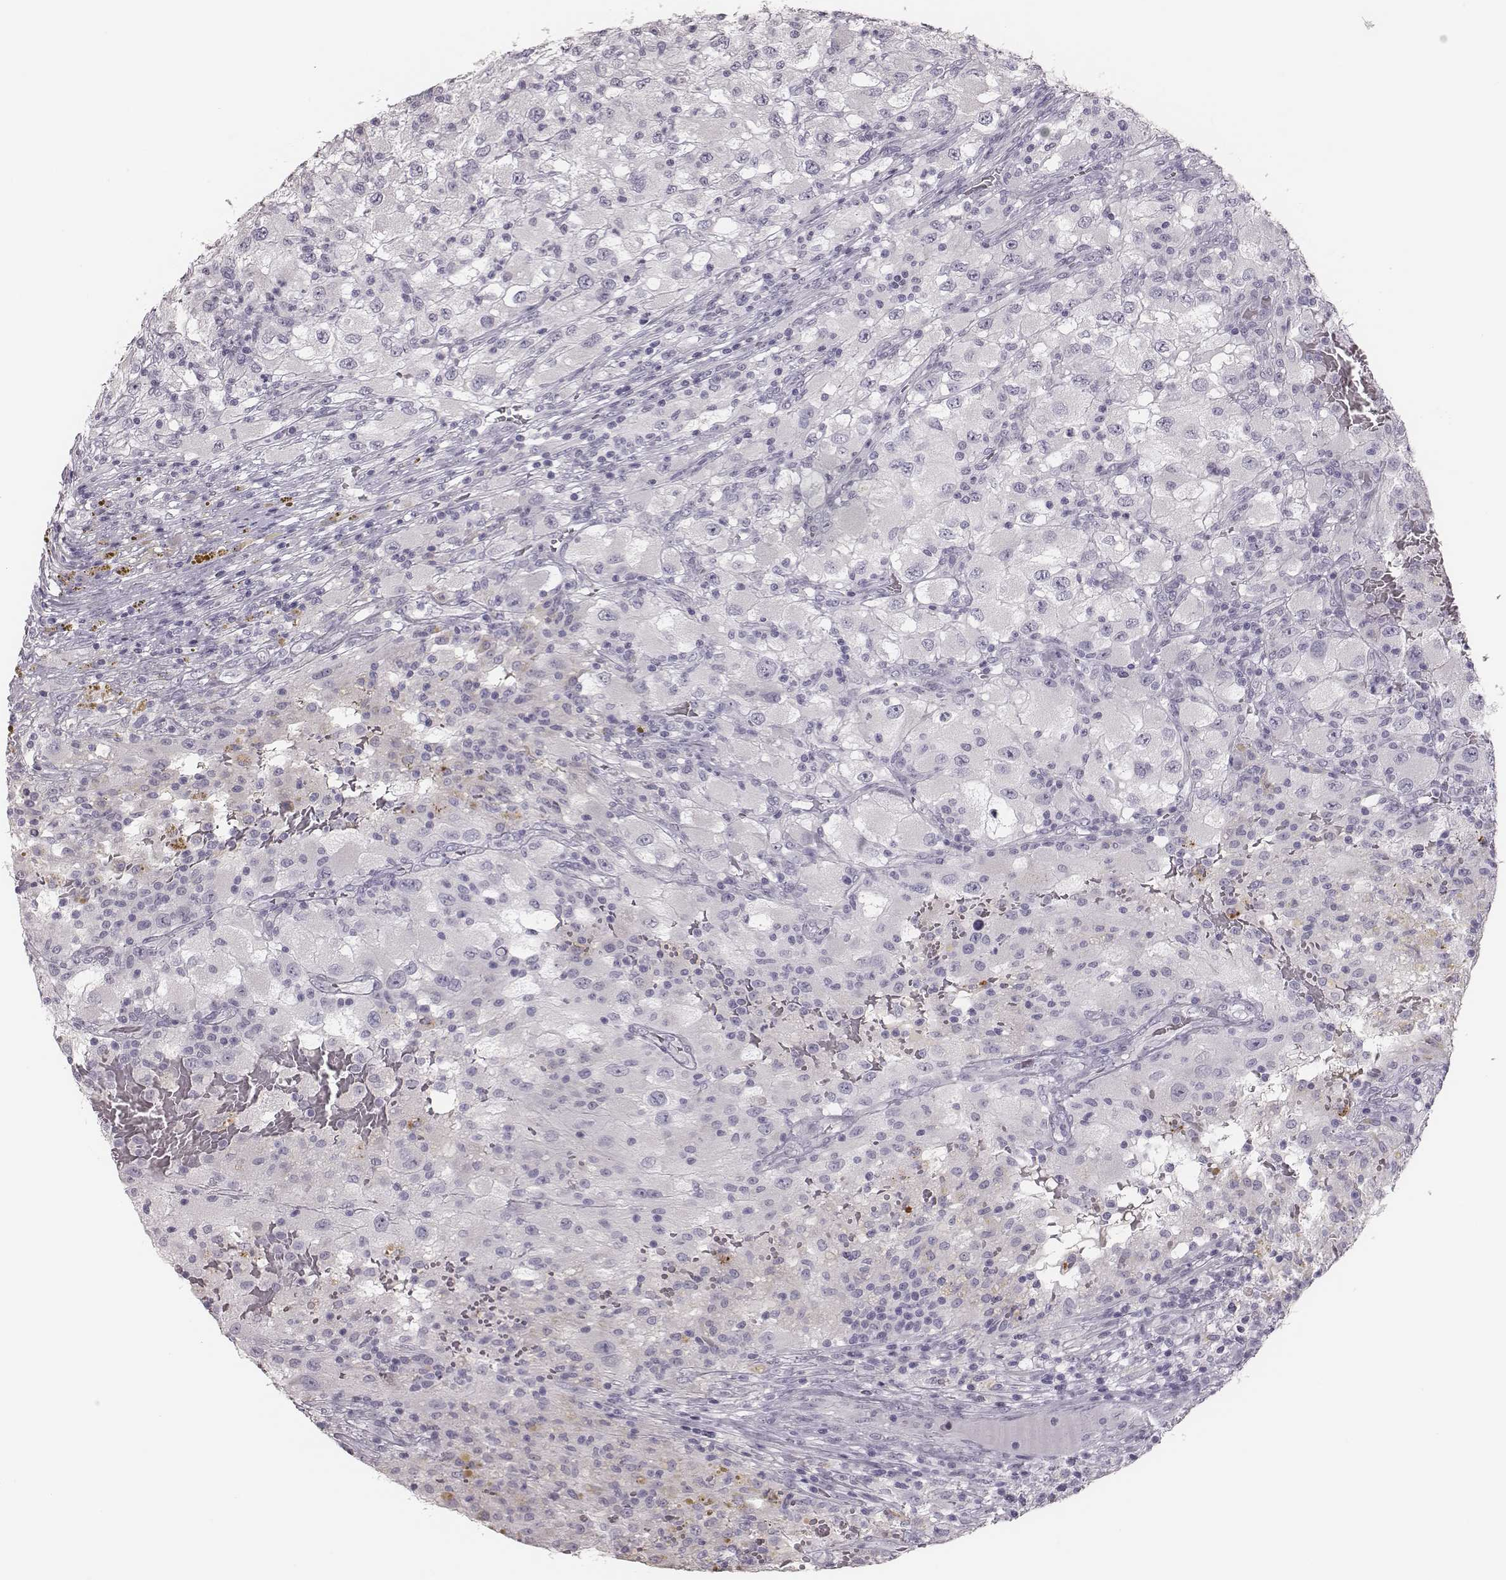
{"staining": {"intensity": "weak", "quantity": "<25%", "location": "nuclear"}, "tissue": "renal cancer", "cell_type": "Tumor cells", "image_type": "cancer", "snomed": [{"axis": "morphology", "description": "Adenocarcinoma, NOS"}, {"axis": "topography", "description": "Kidney"}], "caption": "Human adenocarcinoma (renal) stained for a protein using immunohistochemistry reveals no expression in tumor cells.", "gene": "ADGRF4", "patient": {"sex": "female", "age": 67}}